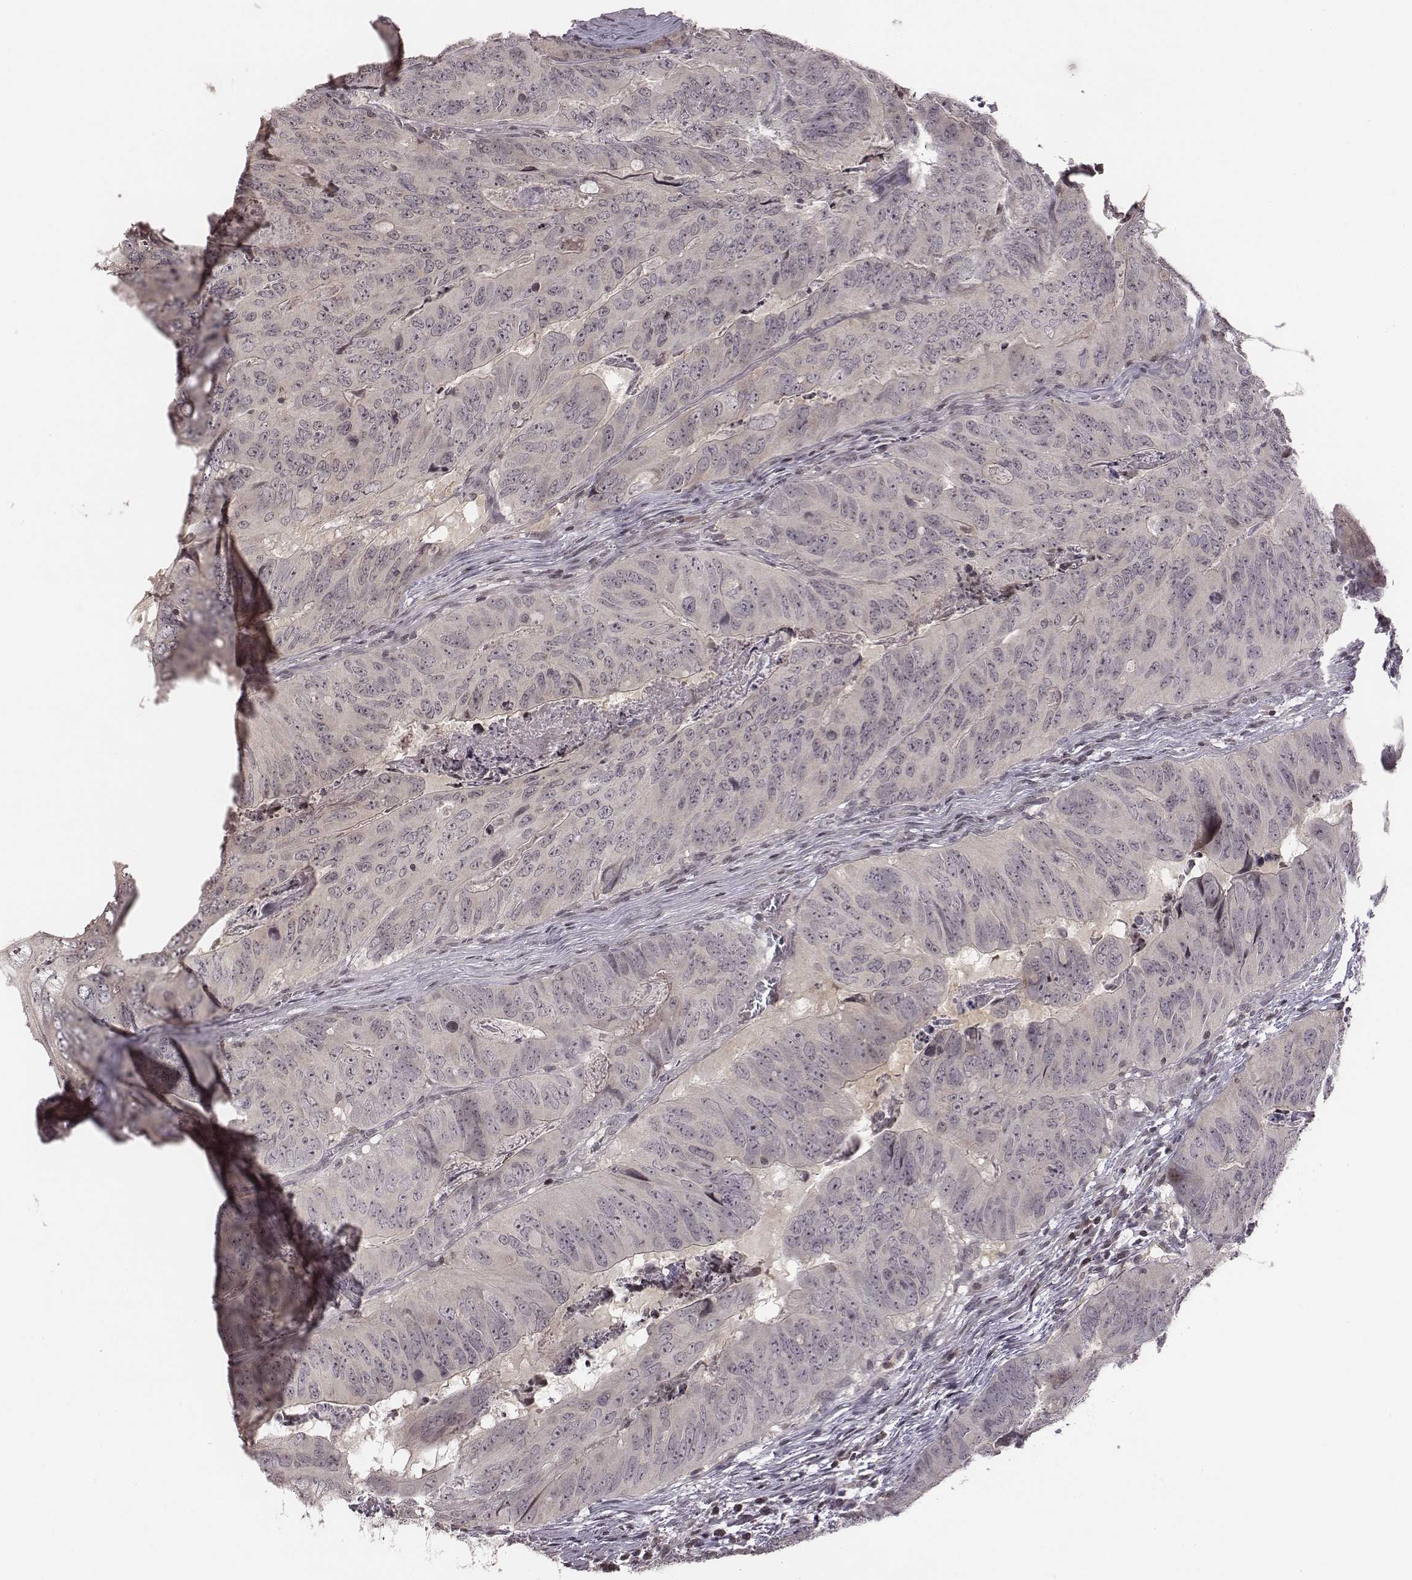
{"staining": {"intensity": "negative", "quantity": "none", "location": "none"}, "tissue": "colorectal cancer", "cell_type": "Tumor cells", "image_type": "cancer", "snomed": [{"axis": "morphology", "description": "Adenocarcinoma, NOS"}, {"axis": "topography", "description": "Colon"}], "caption": "Human adenocarcinoma (colorectal) stained for a protein using immunohistochemistry (IHC) shows no staining in tumor cells.", "gene": "GRM4", "patient": {"sex": "male", "age": 79}}